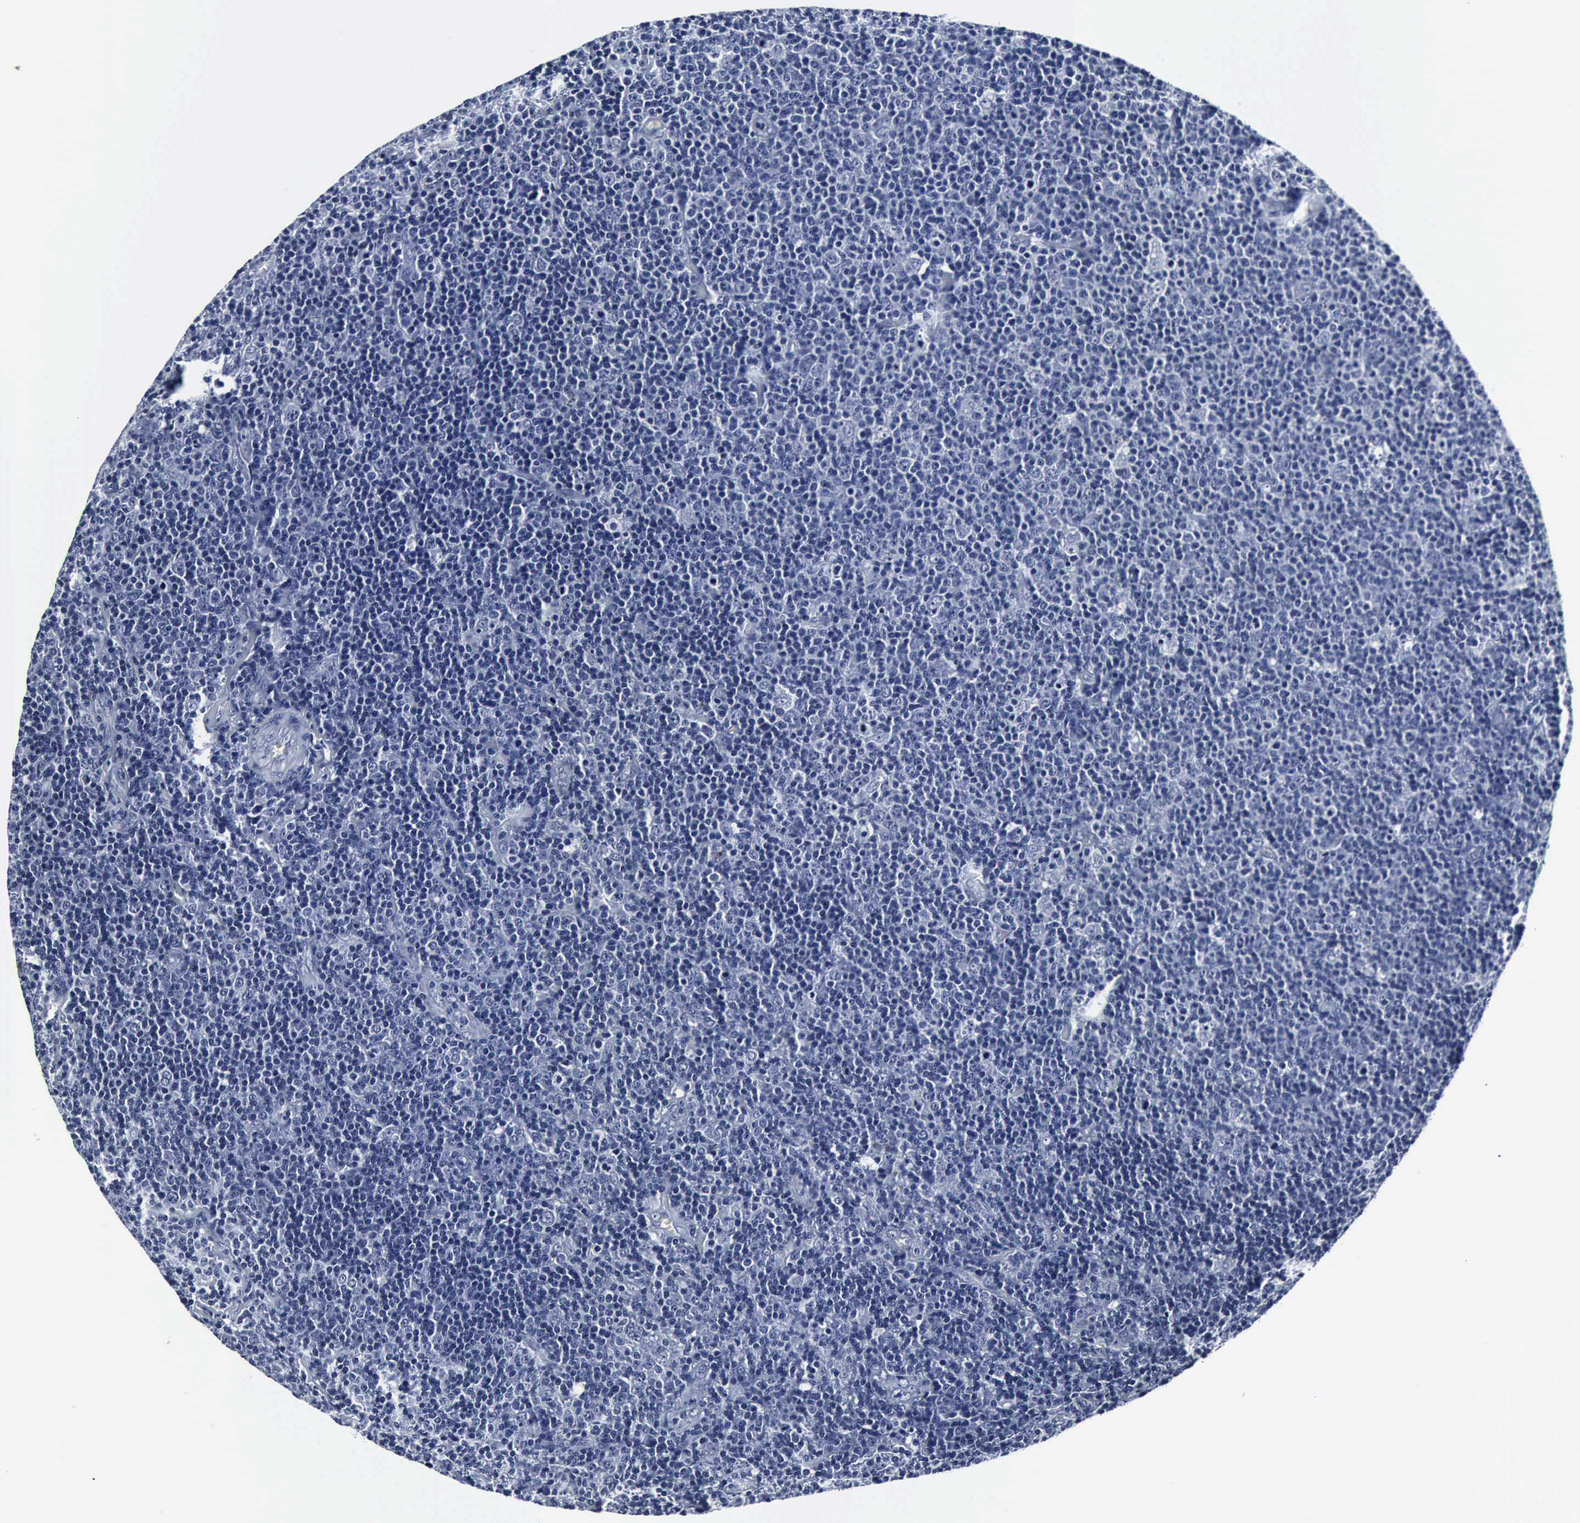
{"staining": {"intensity": "negative", "quantity": "none", "location": "none"}, "tissue": "lymphoma", "cell_type": "Tumor cells", "image_type": "cancer", "snomed": [{"axis": "morphology", "description": "Malignant lymphoma, non-Hodgkin's type, Low grade"}, {"axis": "topography", "description": "Lymph node"}], "caption": "This is an IHC image of human lymphoma. There is no staining in tumor cells.", "gene": "SNAP25", "patient": {"sex": "male", "age": 74}}